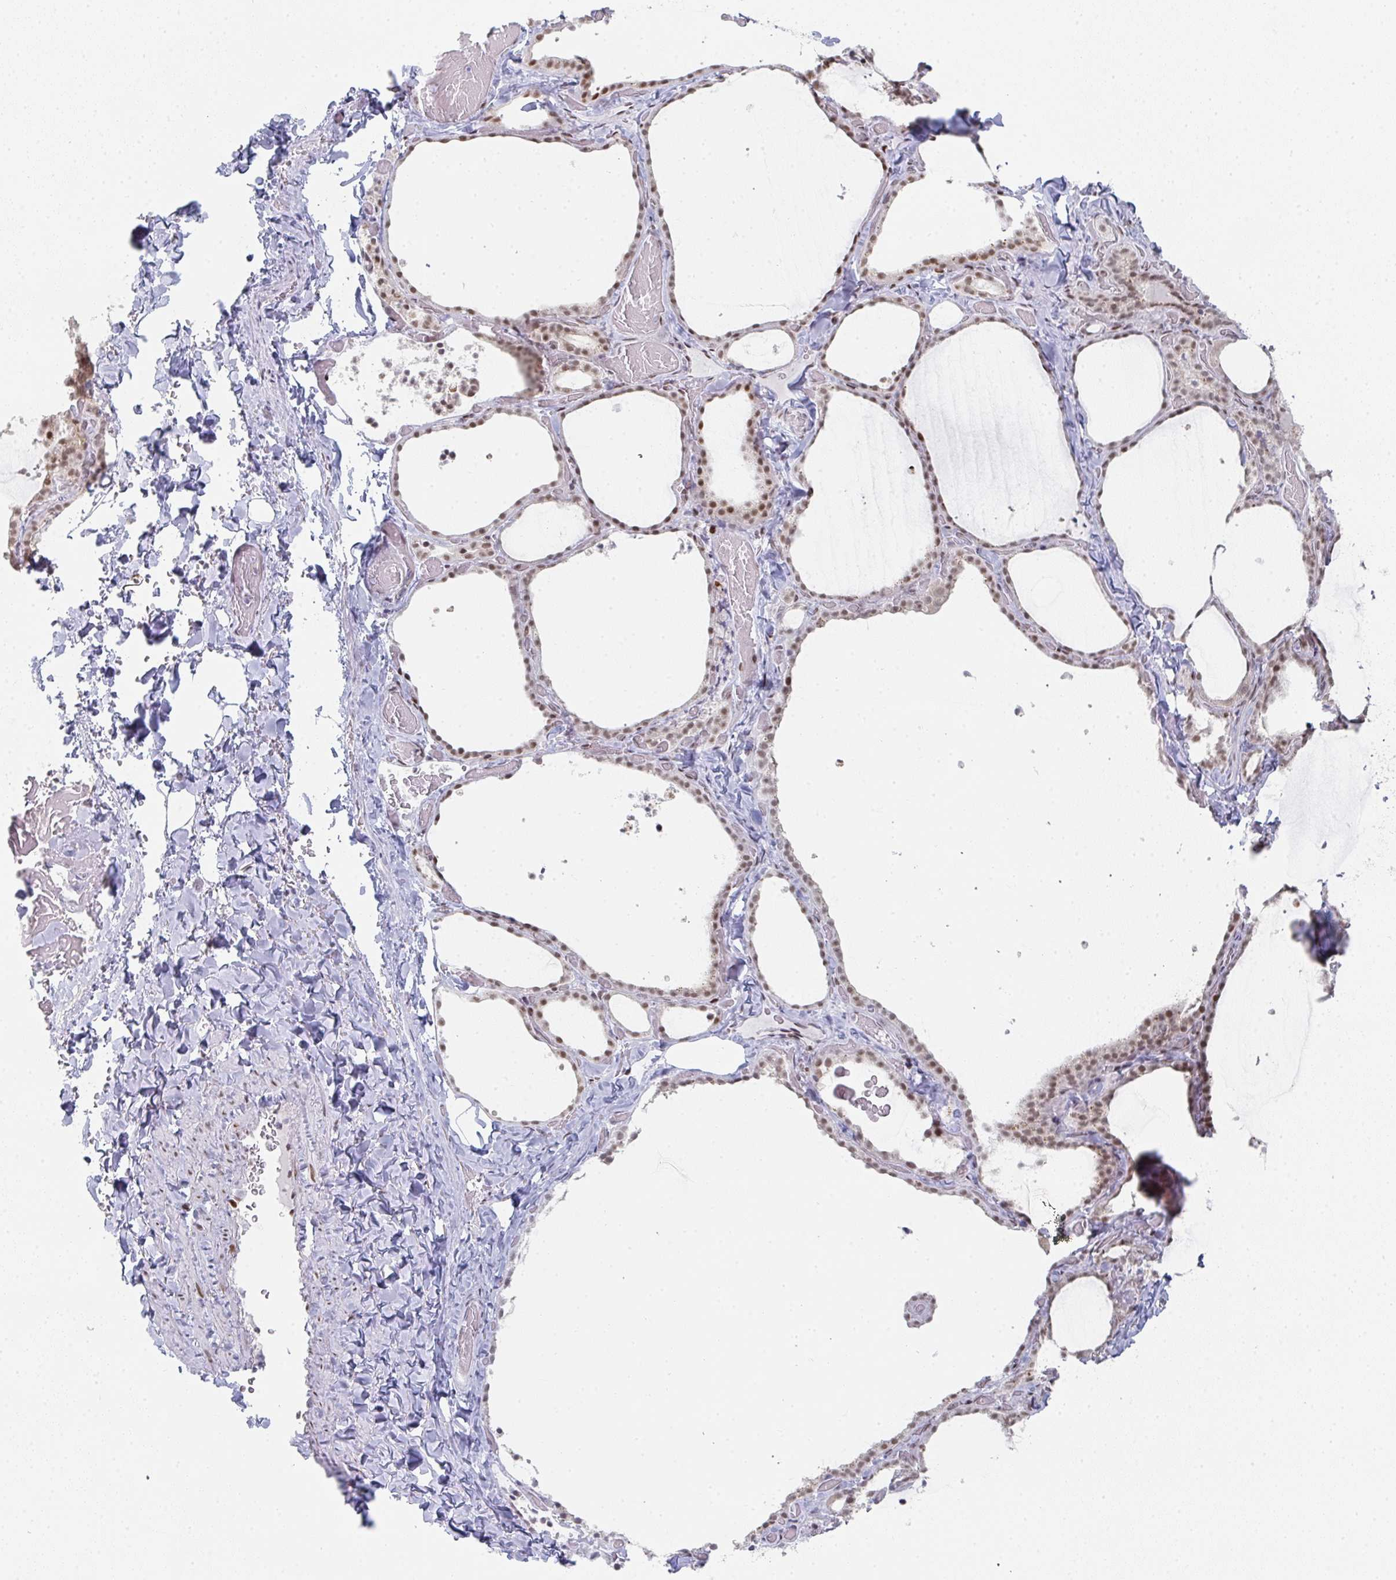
{"staining": {"intensity": "moderate", "quantity": ">75%", "location": "nuclear"}, "tissue": "thyroid gland", "cell_type": "Glandular cells", "image_type": "normal", "snomed": [{"axis": "morphology", "description": "Normal tissue, NOS"}, {"axis": "topography", "description": "Thyroid gland"}], "caption": "Normal thyroid gland was stained to show a protein in brown. There is medium levels of moderate nuclear positivity in about >75% of glandular cells. (brown staining indicates protein expression, while blue staining denotes nuclei).", "gene": "POU2AF2", "patient": {"sex": "female", "age": 22}}